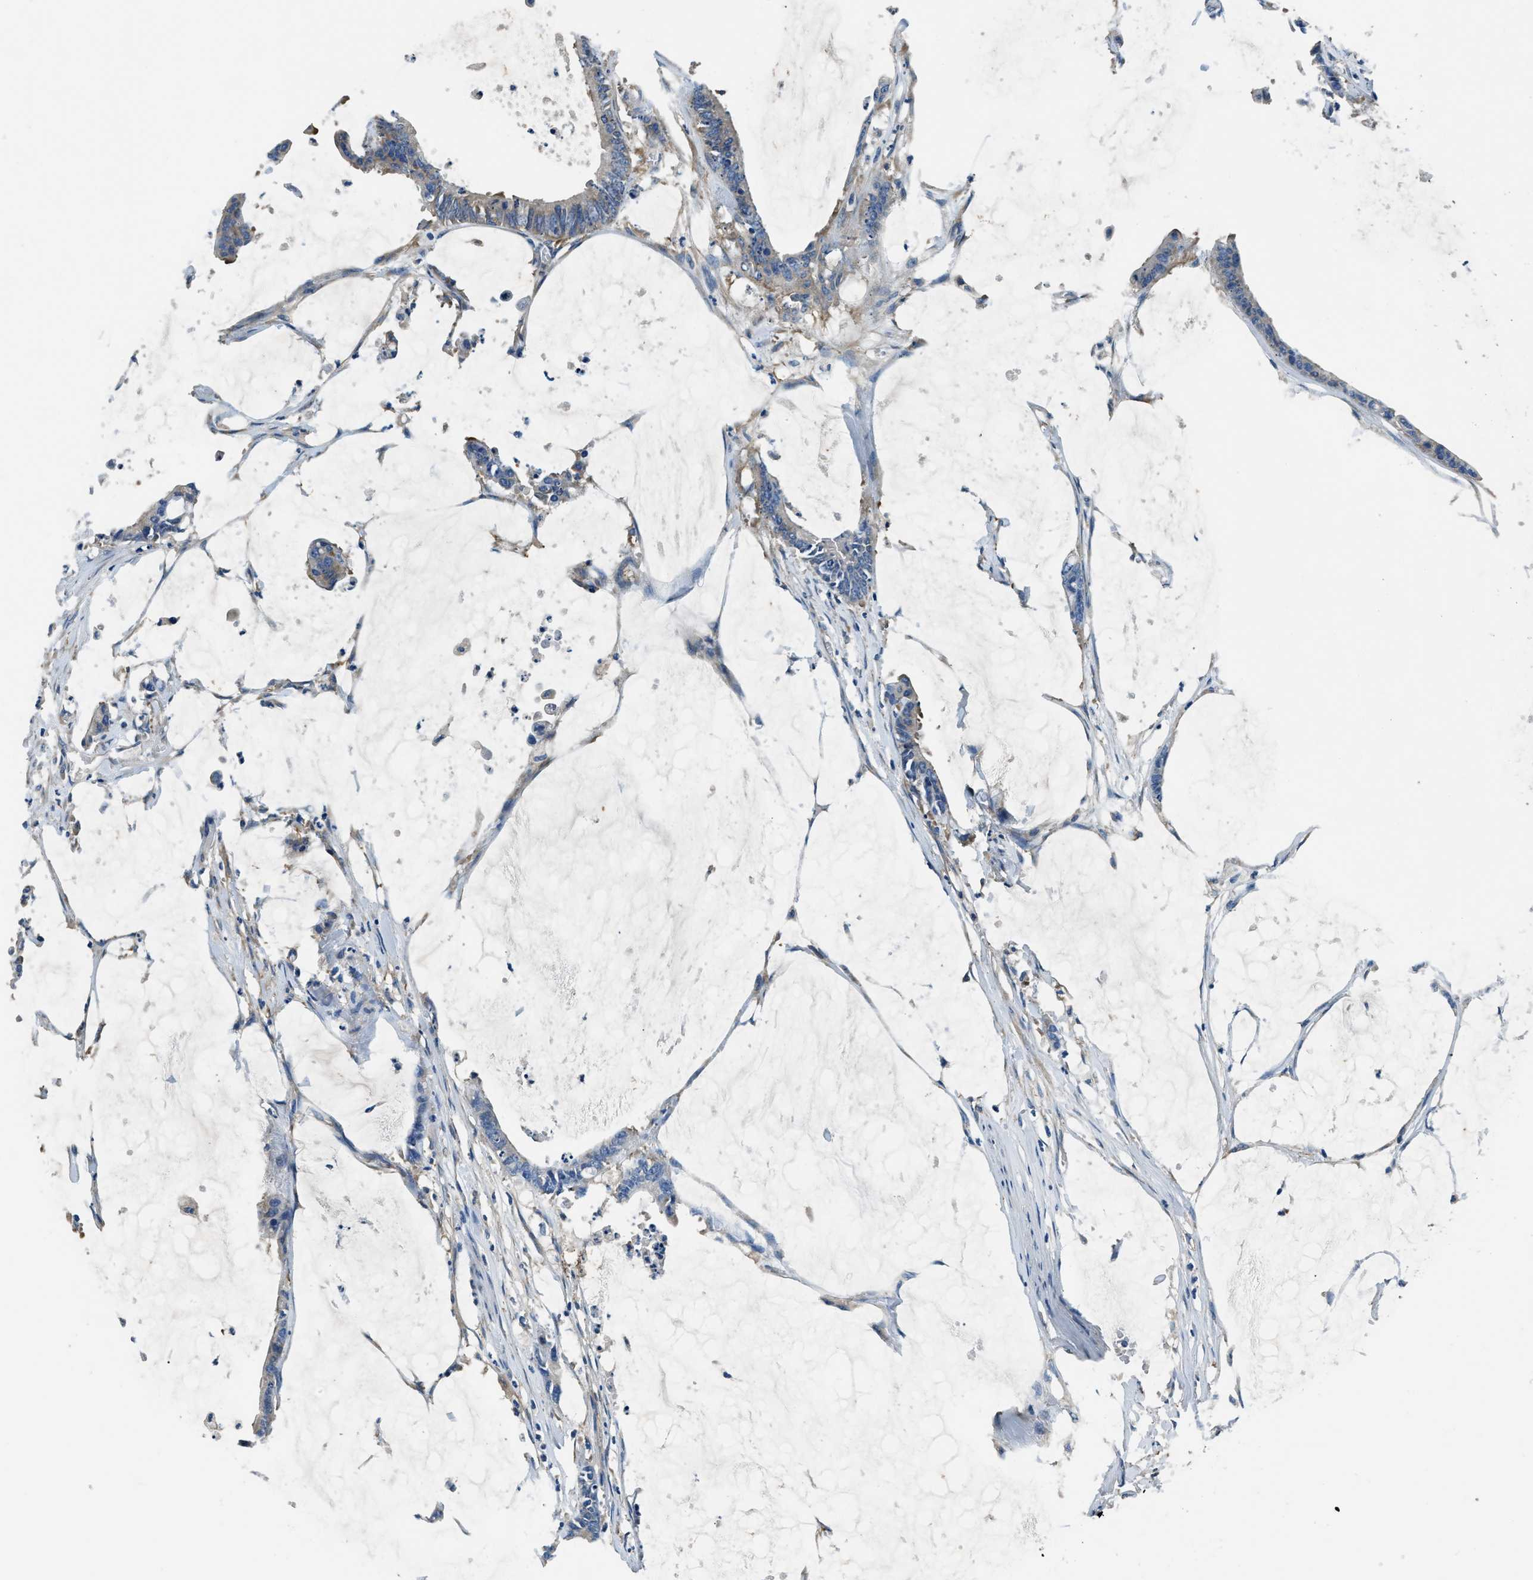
{"staining": {"intensity": "negative", "quantity": "none", "location": "none"}, "tissue": "colorectal cancer", "cell_type": "Tumor cells", "image_type": "cancer", "snomed": [{"axis": "morphology", "description": "Adenocarcinoma, NOS"}, {"axis": "topography", "description": "Rectum"}], "caption": "DAB immunohistochemical staining of human colorectal cancer reveals no significant staining in tumor cells.", "gene": "EEA1", "patient": {"sex": "female", "age": 66}}